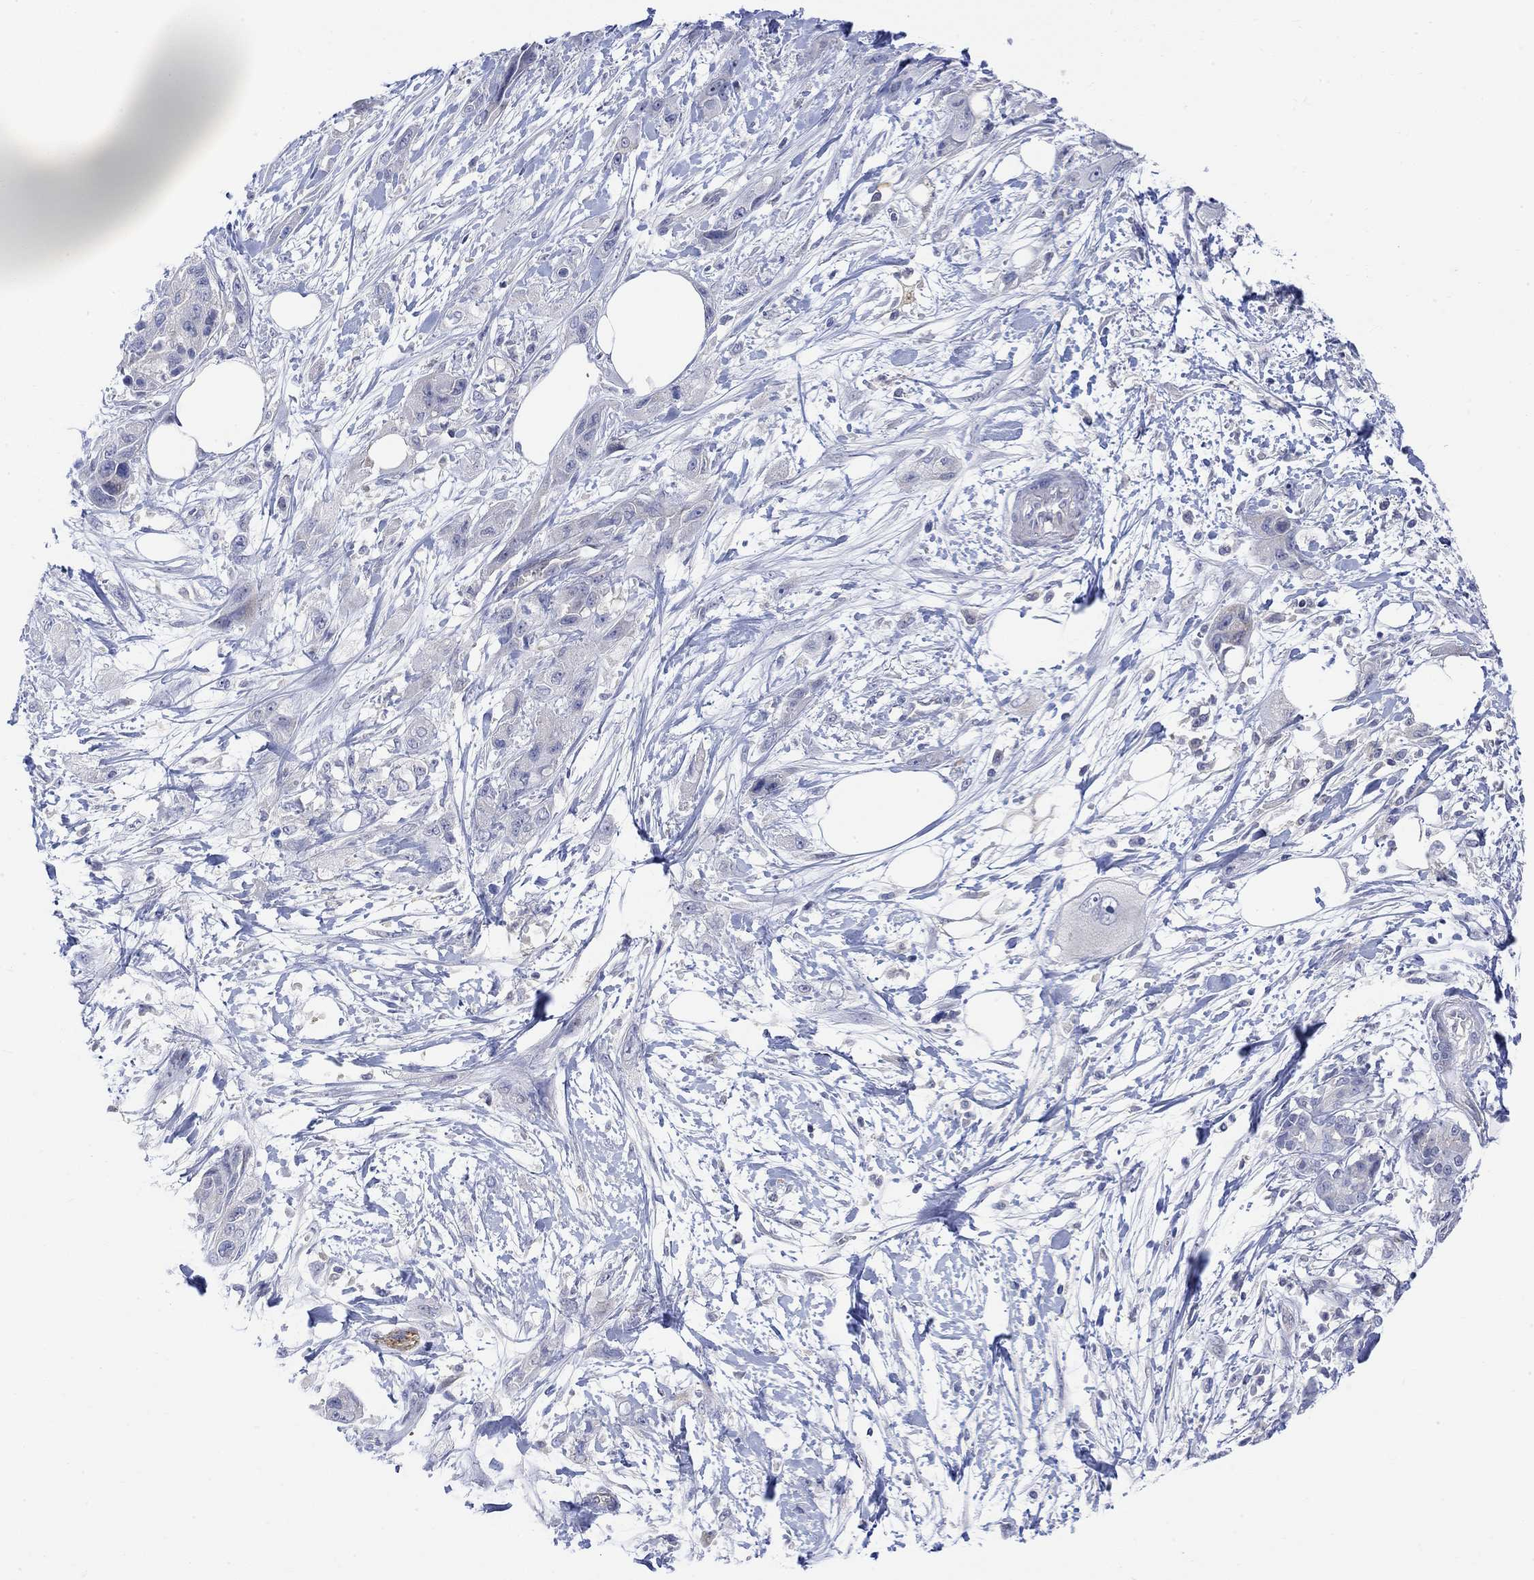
{"staining": {"intensity": "negative", "quantity": "none", "location": "none"}, "tissue": "pancreatic cancer", "cell_type": "Tumor cells", "image_type": "cancer", "snomed": [{"axis": "morphology", "description": "Adenocarcinoma, NOS"}, {"axis": "topography", "description": "Pancreas"}], "caption": "Tumor cells are negative for brown protein staining in pancreatic adenocarcinoma. The staining is performed using DAB brown chromogen with nuclei counter-stained in using hematoxylin.", "gene": "ARSK", "patient": {"sex": "male", "age": 72}}